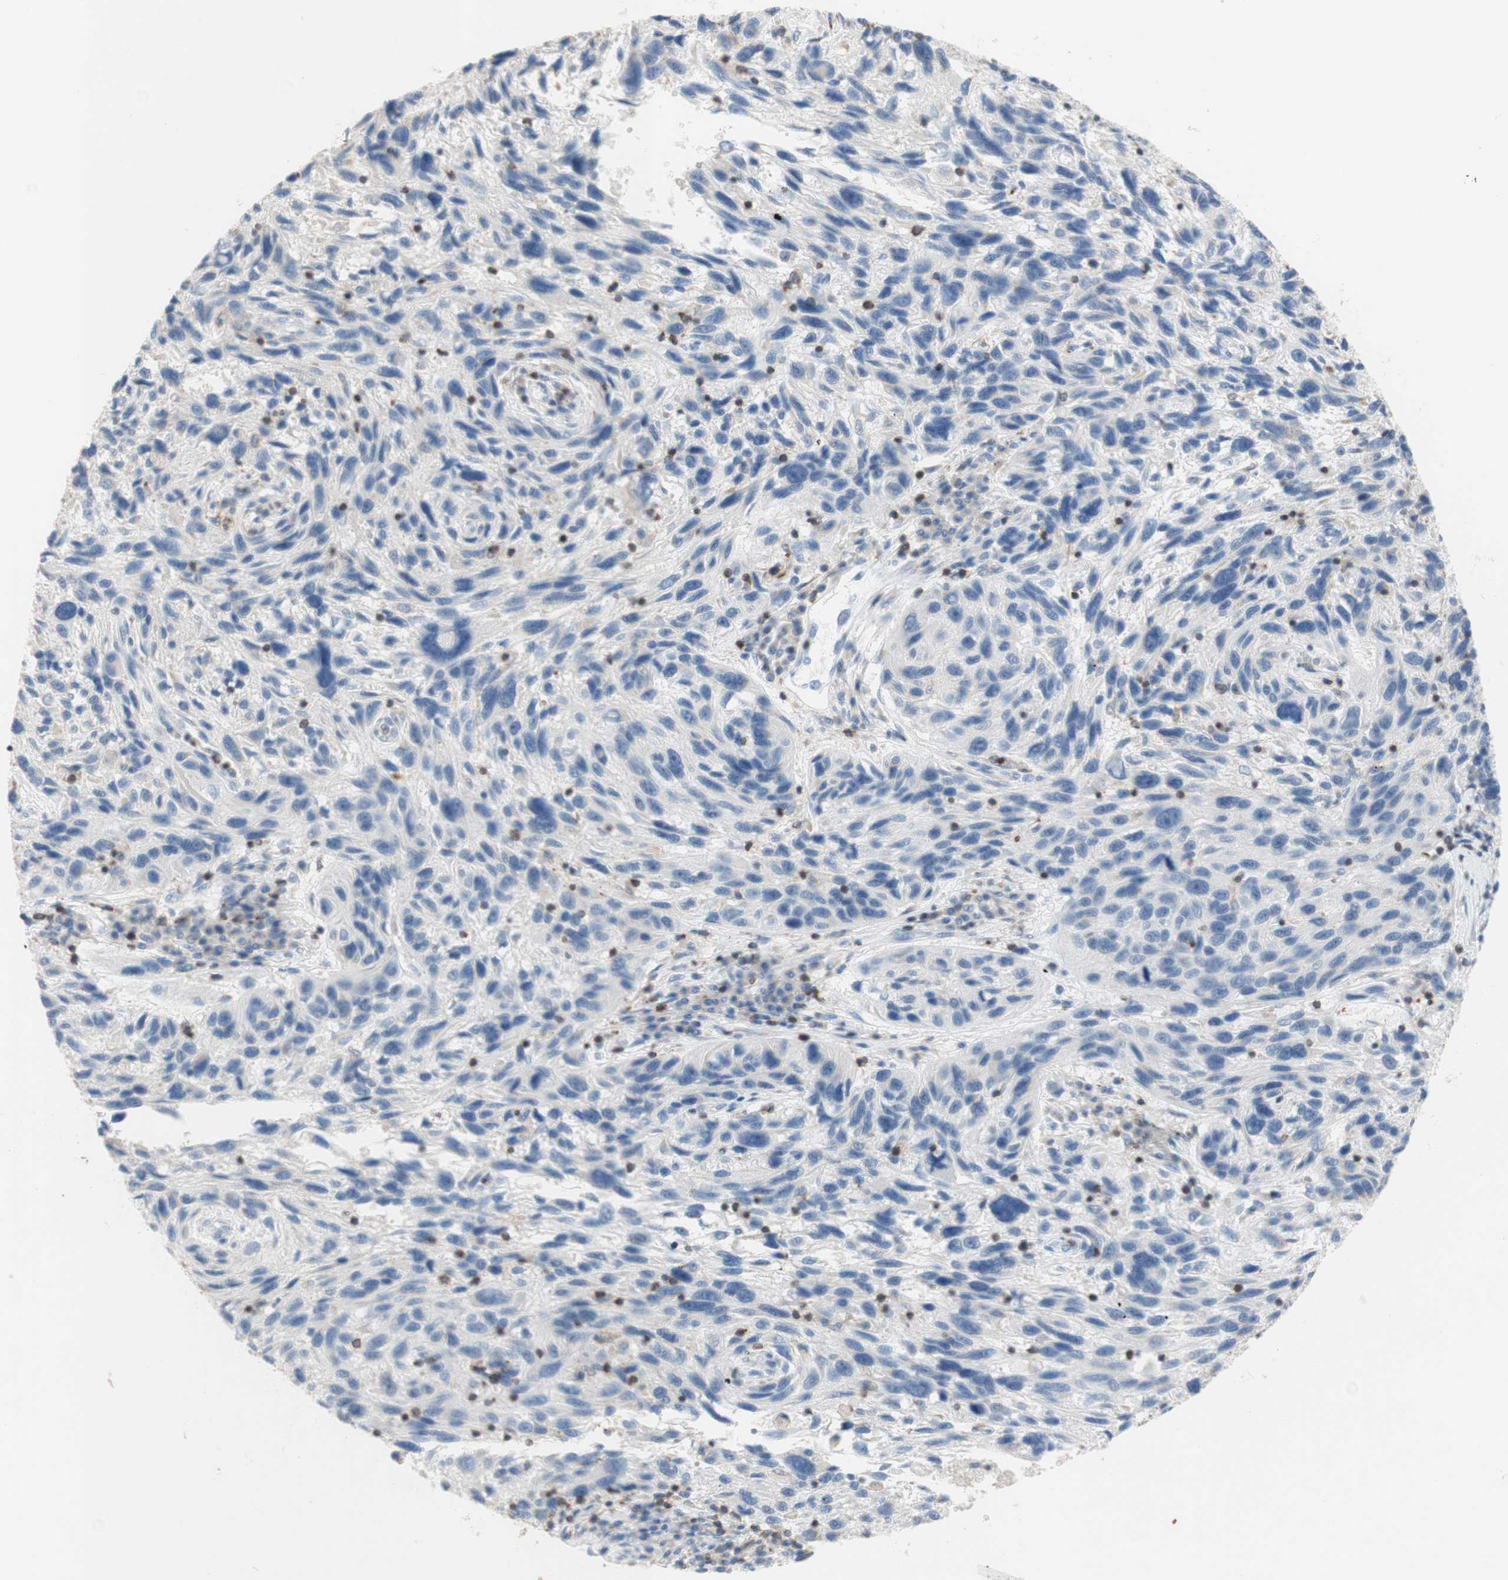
{"staining": {"intensity": "negative", "quantity": "none", "location": "none"}, "tissue": "melanoma", "cell_type": "Tumor cells", "image_type": "cancer", "snomed": [{"axis": "morphology", "description": "Malignant melanoma, NOS"}, {"axis": "topography", "description": "Skin"}], "caption": "The IHC histopathology image has no significant staining in tumor cells of malignant melanoma tissue.", "gene": "SPINK6", "patient": {"sex": "male", "age": 53}}